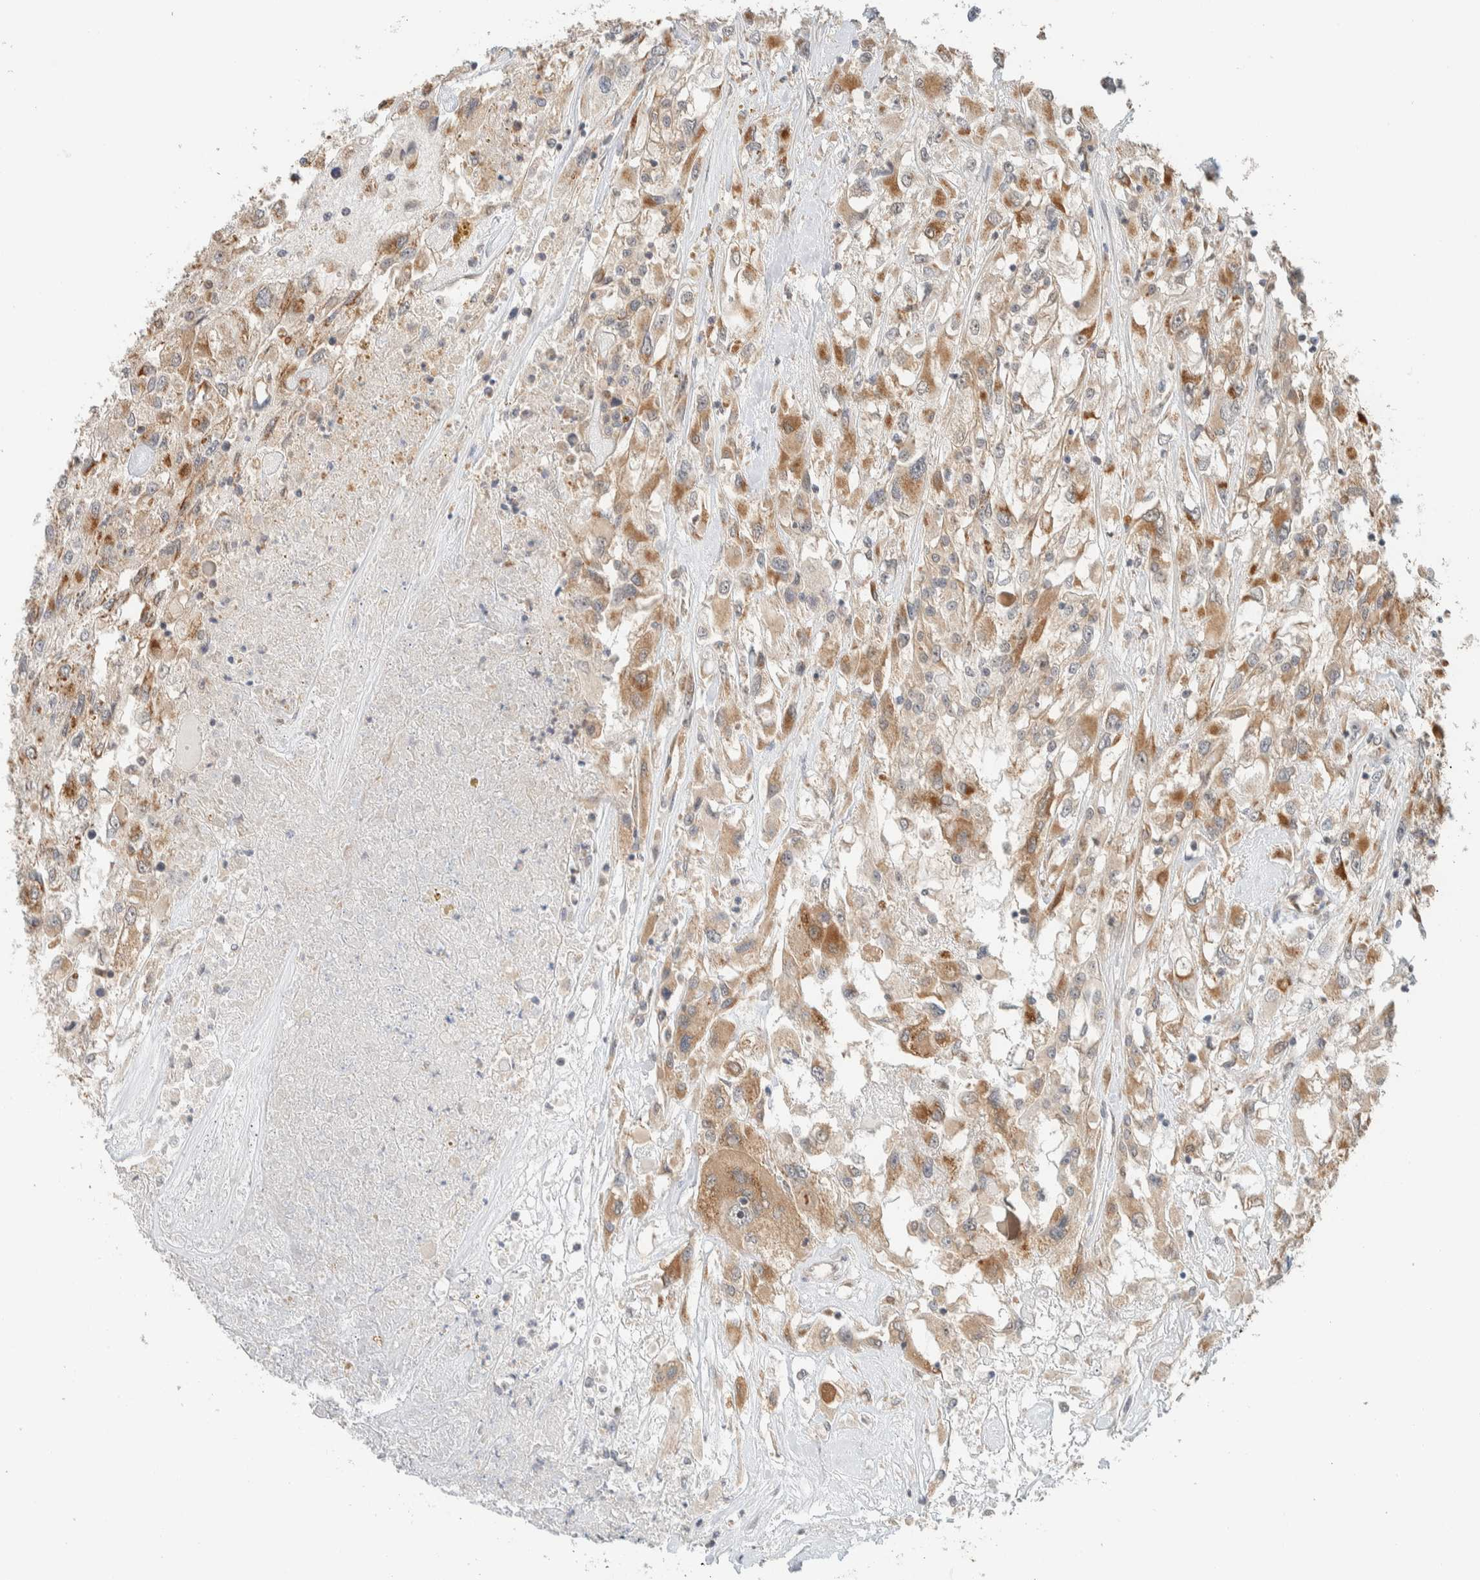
{"staining": {"intensity": "moderate", "quantity": ">75%", "location": "cytoplasmic/membranous"}, "tissue": "renal cancer", "cell_type": "Tumor cells", "image_type": "cancer", "snomed": [{"axis": "morphology", "description": "Adenocarcinoma, NOS"}, {"axis": "topography", "description": "Kidney"}], "caption": "Protein expression analysis of renal adenocarcinoma exhibits moderate cytoplasmic/membranous positivity in about >75% of tumor cells.", "gene": "MRPL41", "patient": {"sex": "female", "age": 52}}